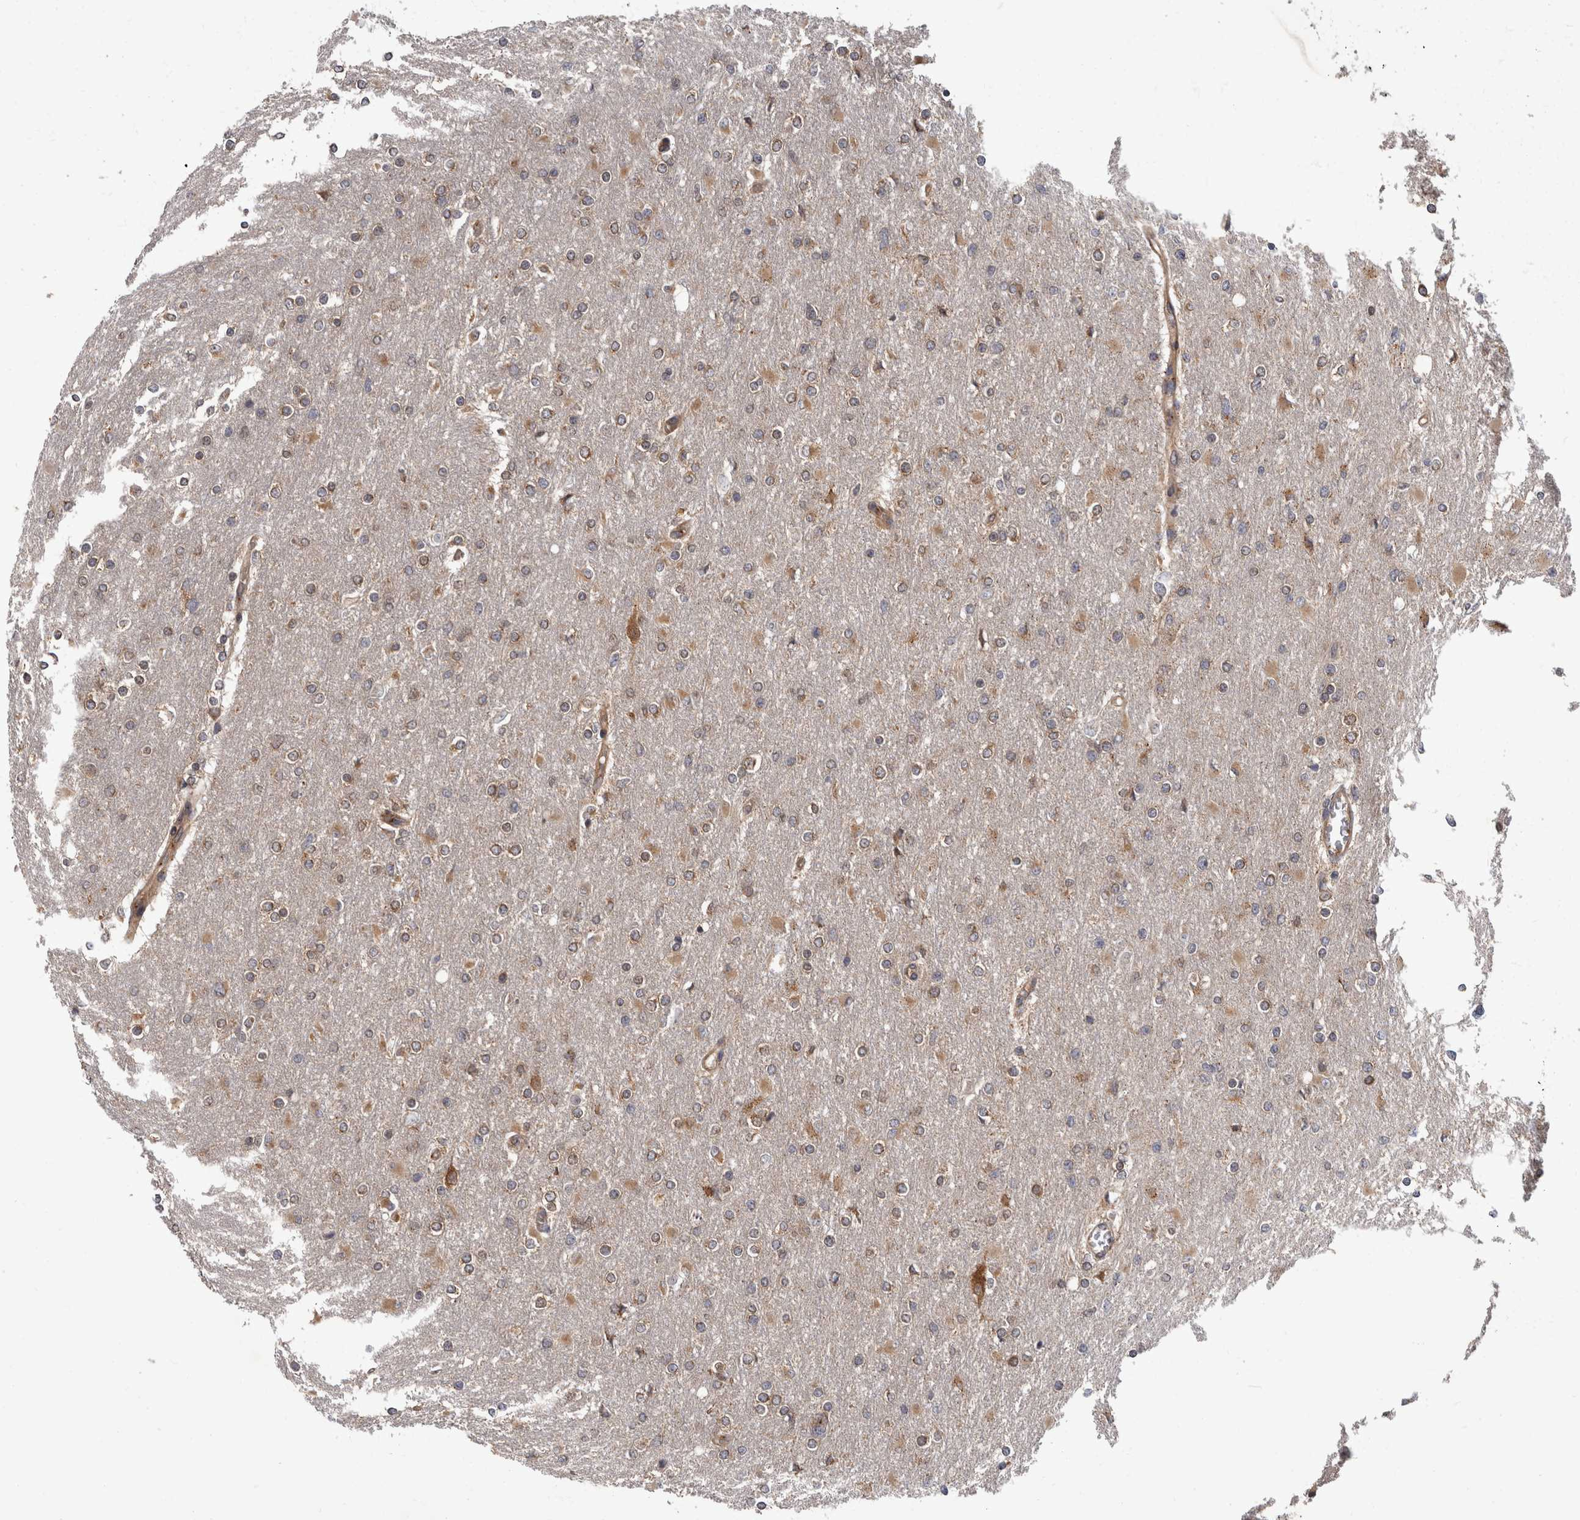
{"staining": {"intensity": "weak", "quantity": "25%-75%", "location": "cytoplasmic/membranous"}, "tissue": "glioma", "cell_type": "Tumor cells", "image_type": "cancer", "snomed": [{"axis": "morphology", "description": "Glioma, malignant, High grade"}, {"axis": "topography", "description": "Cerebral cortex"}], "caption": "Glioma stained with immunohistochemistry shows weak cytoplasmic/membranous expression in about 25%-75% of tumor cells. (brown staining indicates protein expression, while blue staining denotes nuclei).", "gene": "HOOK3", "patient": {"sex": "female", "age": 36}}